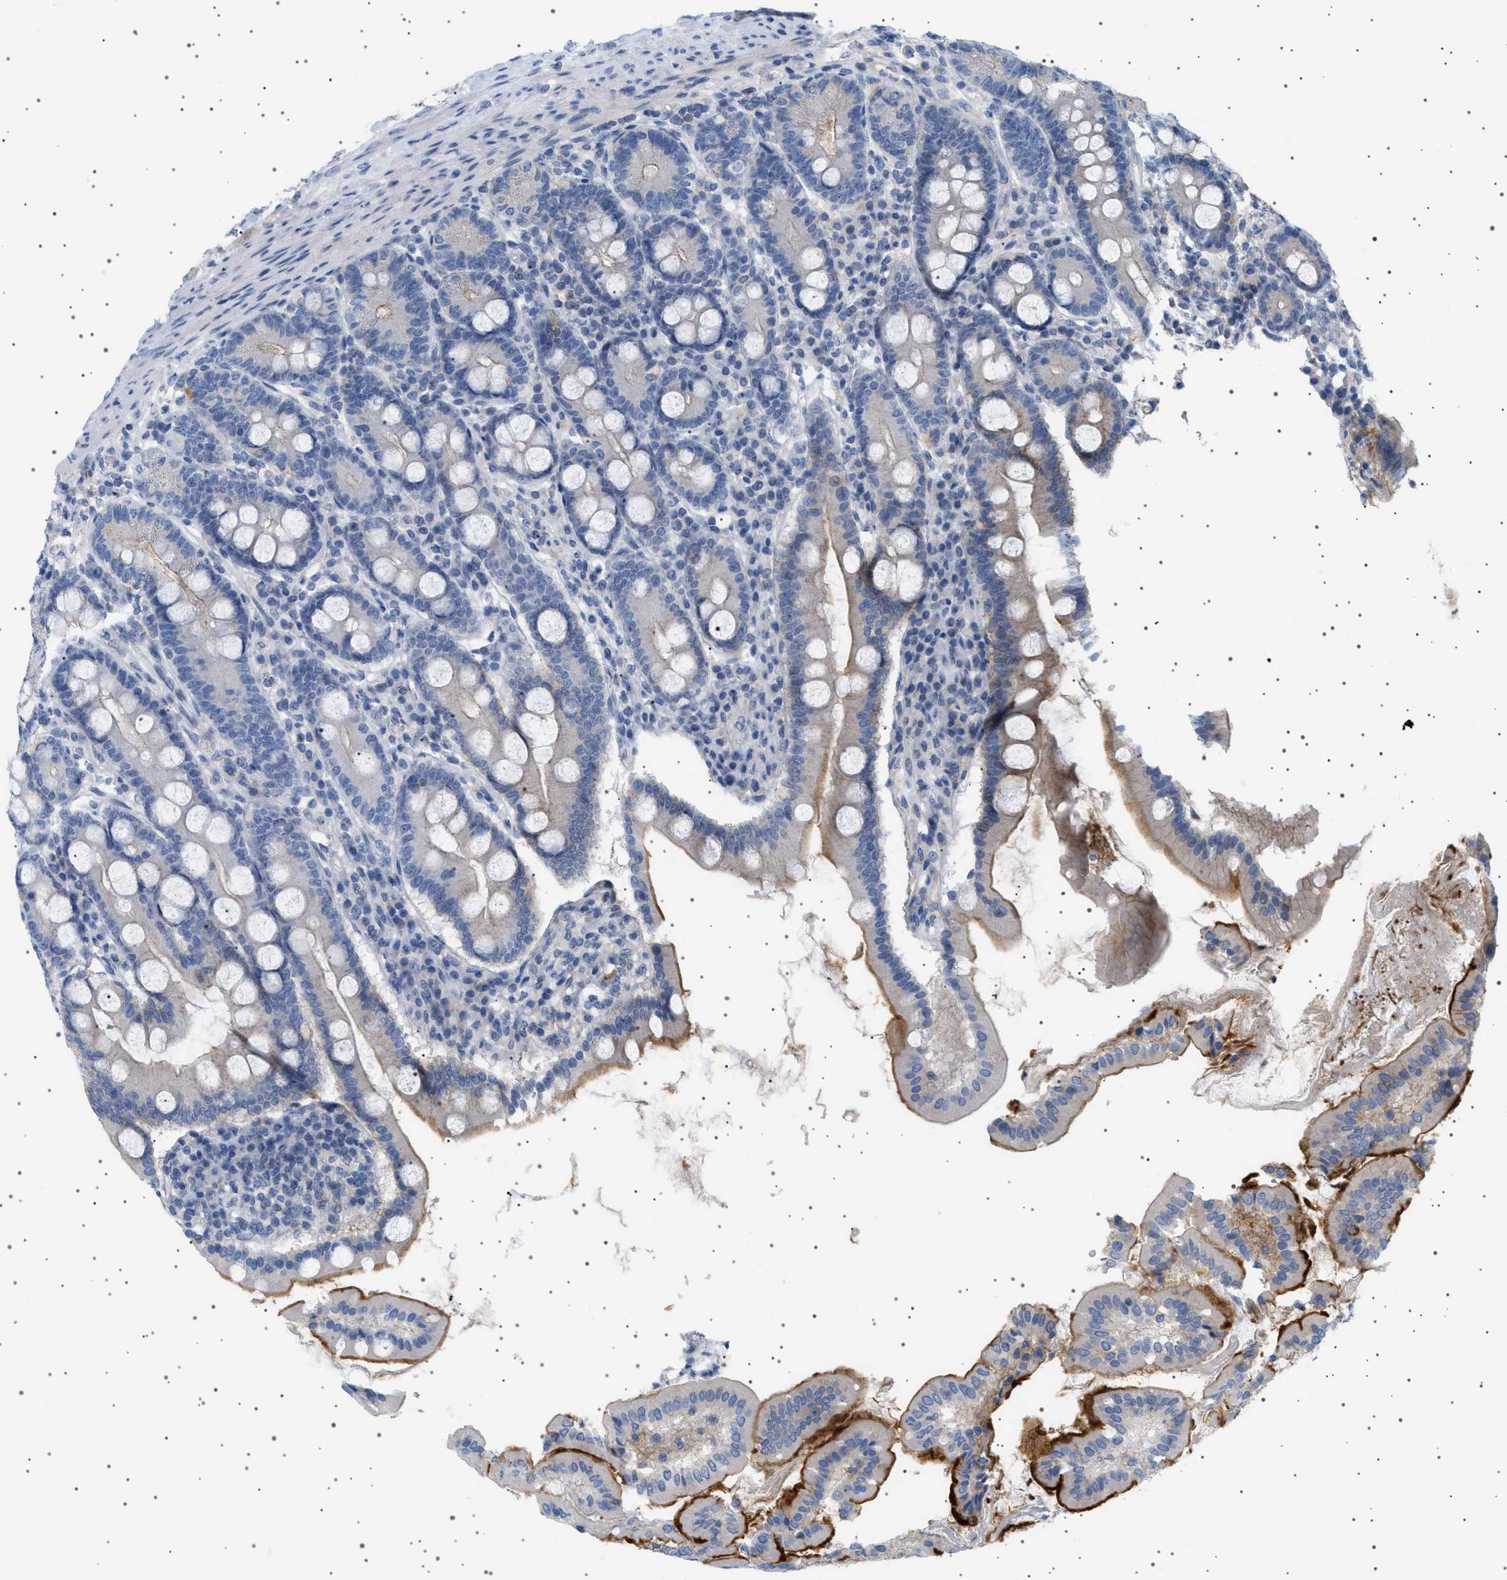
{"staining": {"intensity": "strong", "quantity": "25%-75%", "location": "cytoplasmic/membranous"}, "tissue": "duodenum", "cell_type": "Glandular cells", "image_type": "normal", "snomed": [{"axis": "morphology", "description": "Normal tissue, NOS"}, {"axis": "topography", "description": "Duodenum"}], "caption": "Immunohistochemical staining of benign human duodenum exhibits 25%-75% levels of strong cytoplasmic/membranous protein staining in about 25%-75% of glandular cells.", "gene": "ADCY10", "patient": {"sex": "male", "age": 50}}